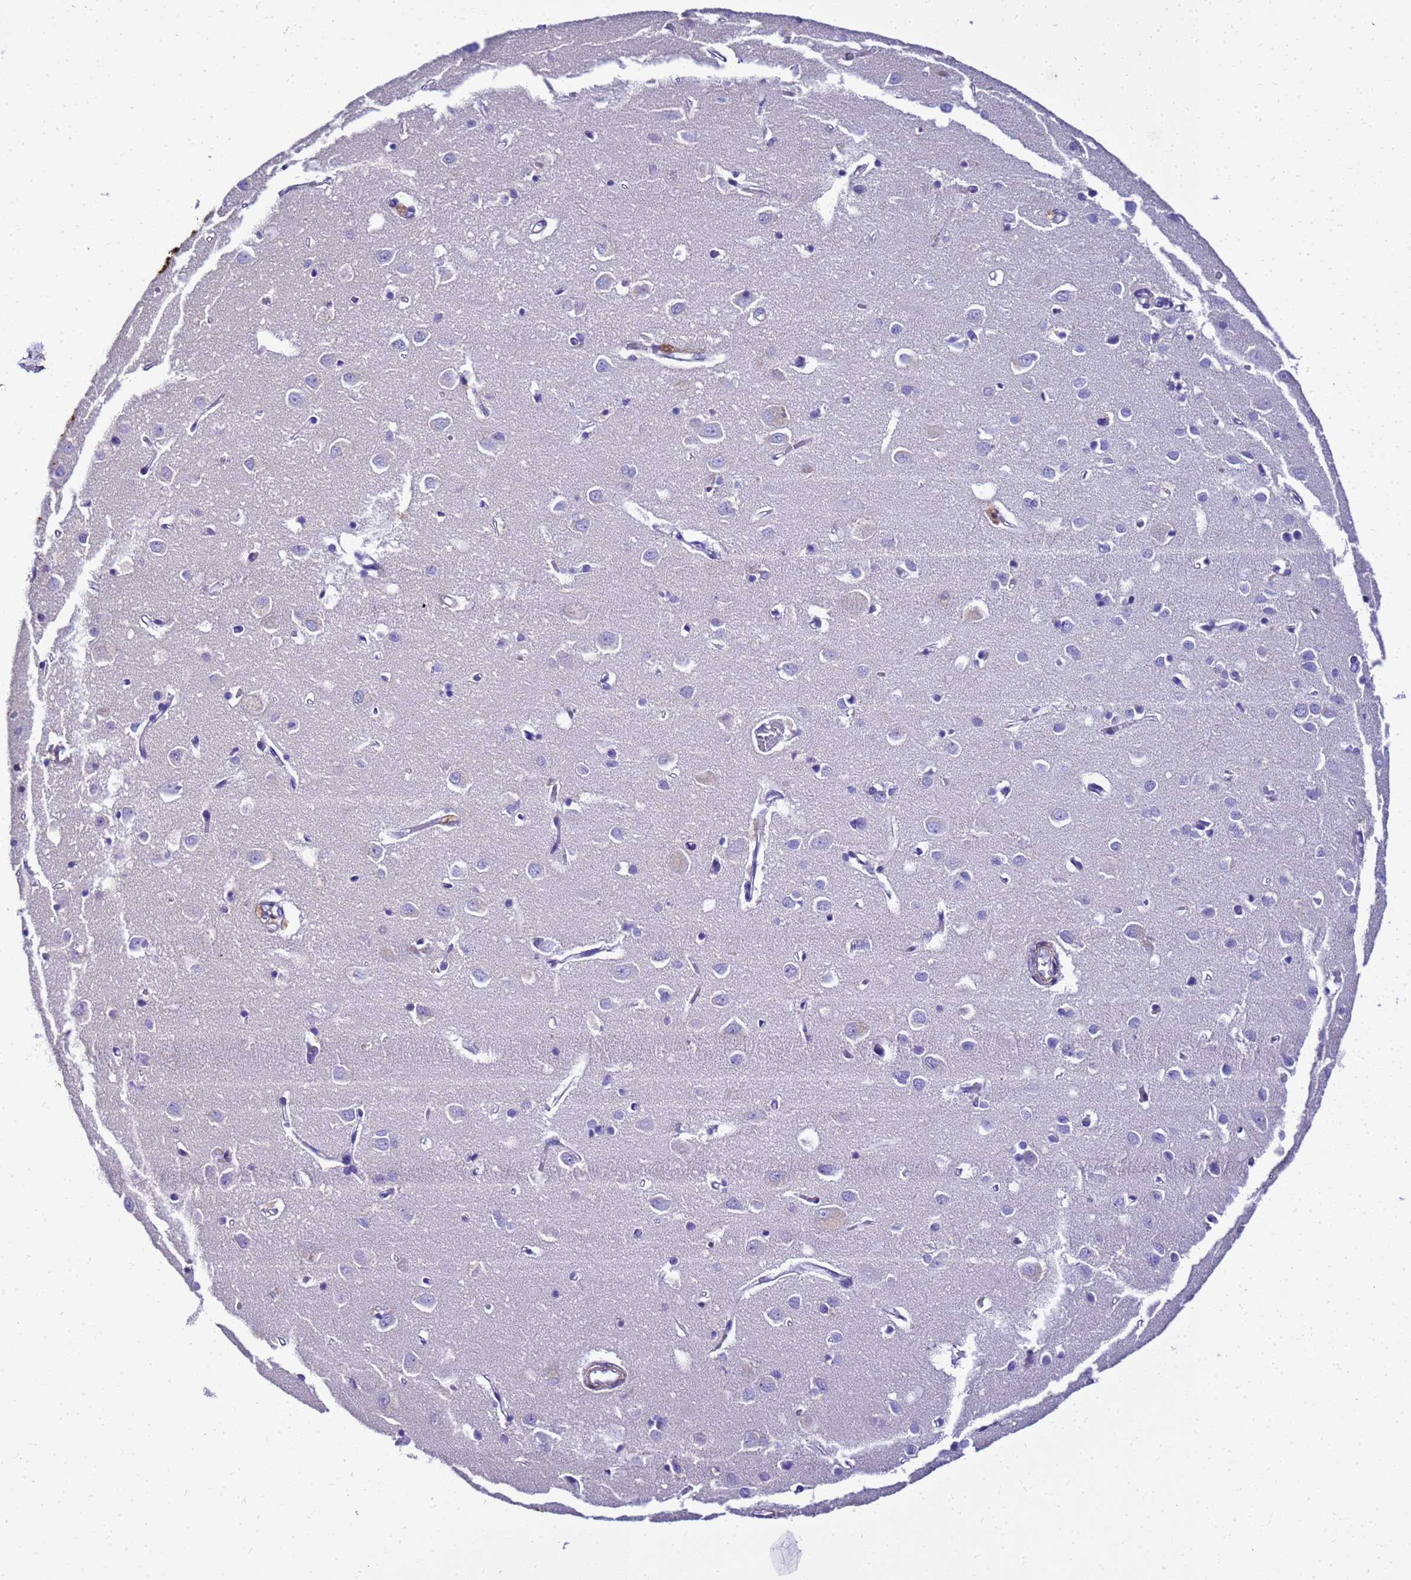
{"staining": {"intensity": "negative", "quantity": "none", "location": "none"}, "tissue": "cerebral cortex", "cell_type": "Endothelial cells", "image_type": "normal", "snomed": [{"axis": "morphology", "description": "Normal tissue, NOS"}, {"axis": "topography", "description": "Cerebral cortex"}], "caption": "The immunohistochemistry (IHC) image has no significant positivity in endothelial cells of cerebral cortex. (DAB (3,3'-diaminobenzidine) IHC visualized using brightfield microscopy, high magnification).", "gene": "HSPB6", "patient": {"sex": "female", "age": 64}}